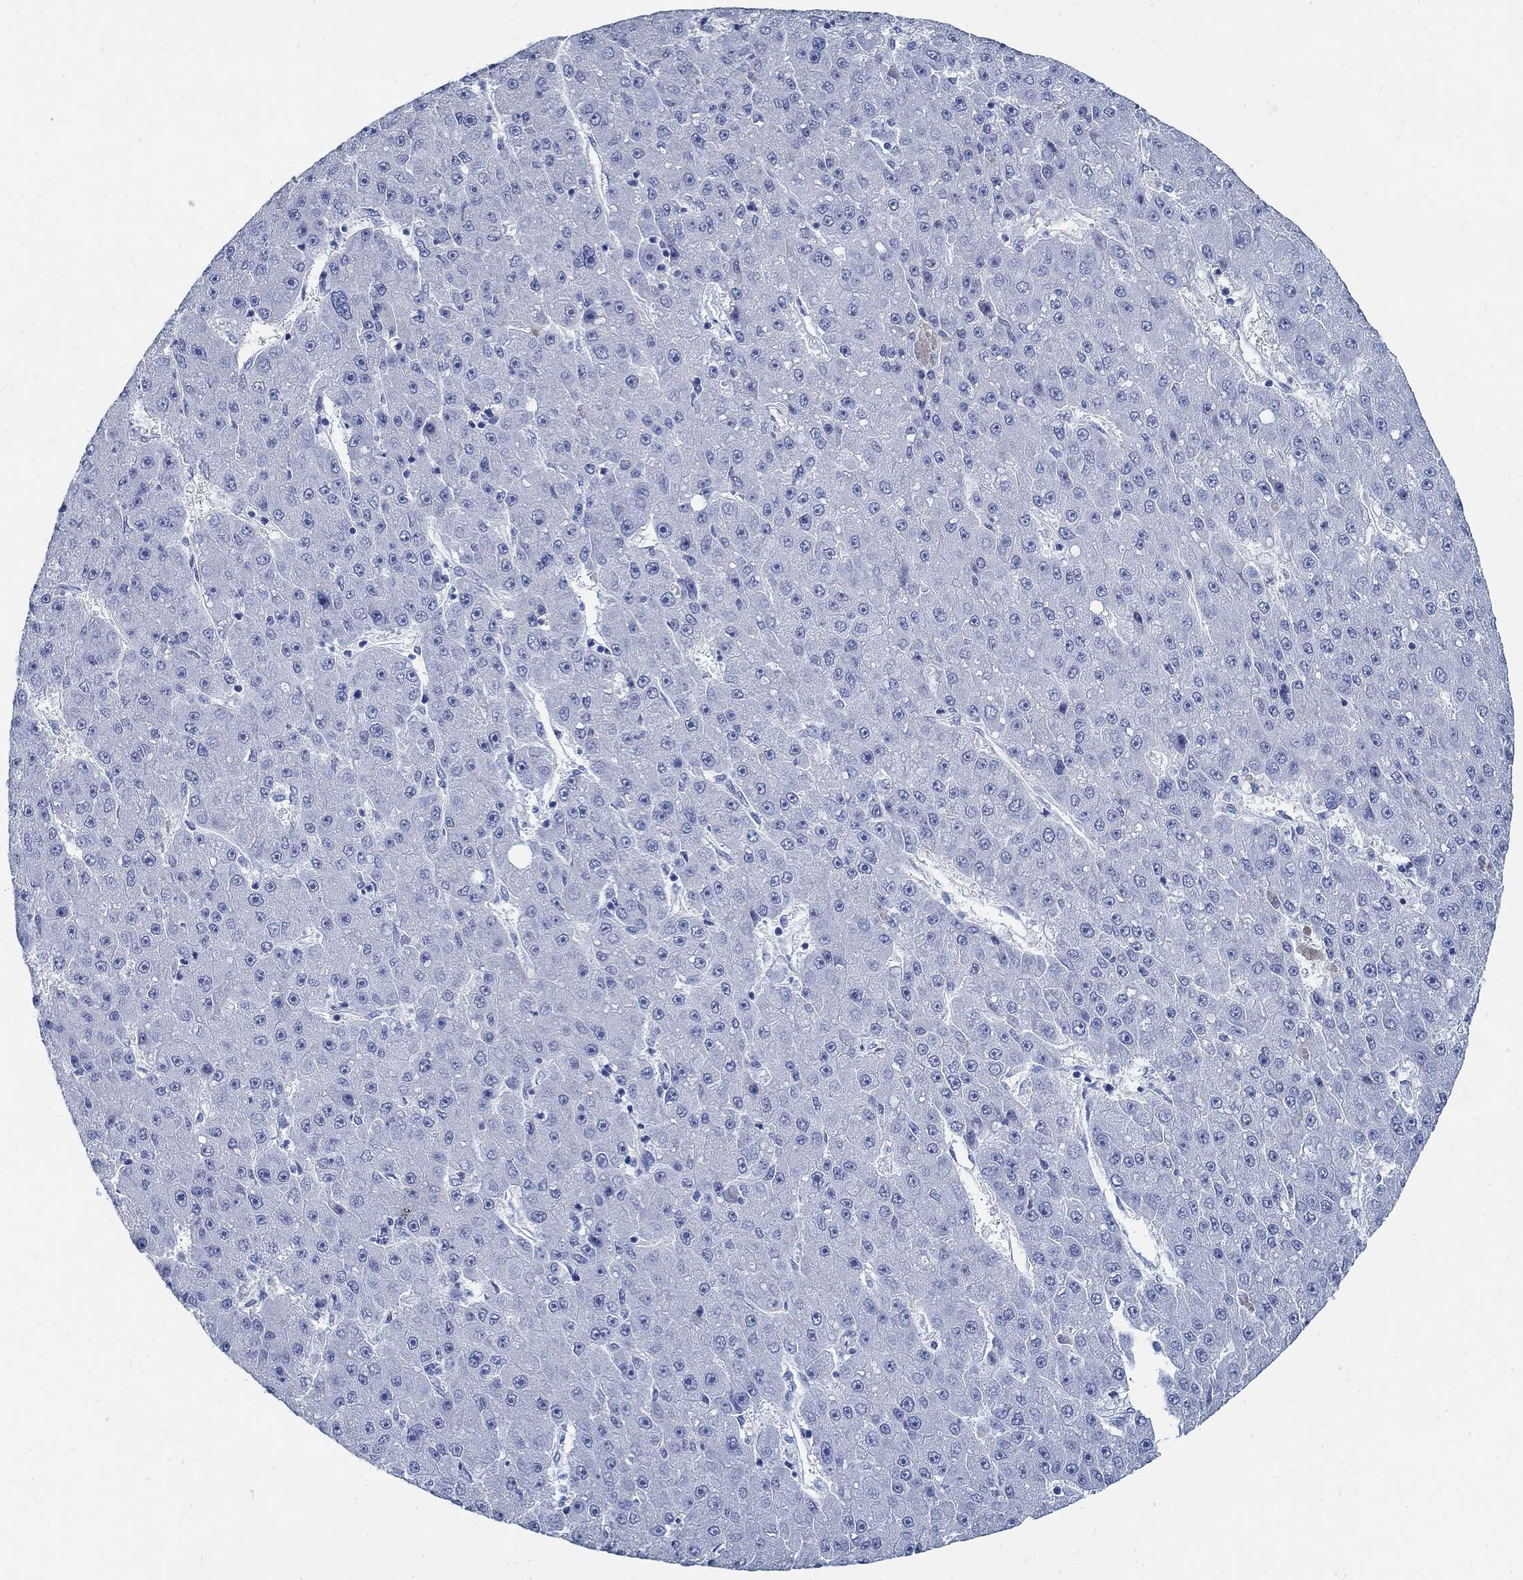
{"staining": {"intensity": "negative", "quantity": "none", "location": "none"}, "tissue": "liver cancer", "cell_type": "Tumor cells", "image_type": "cancer", "snomed": [{"axis": "morphology", "description": "Carcinoma, Hepatocellular, NOS"}, {"axis": "topography", "description": "Liver"}], "caption": "An immunohistochemistry photomicrograph of liver hepatocellular carcinoma is shown. There is no staining in tumor cells of liver hepatocellular carcinoma. (DAB (3,3'-diaminobenzidine) IHC, high magnification).", "gene": "SLC45A1", "patient": {"sex": "male", "age": 67}}